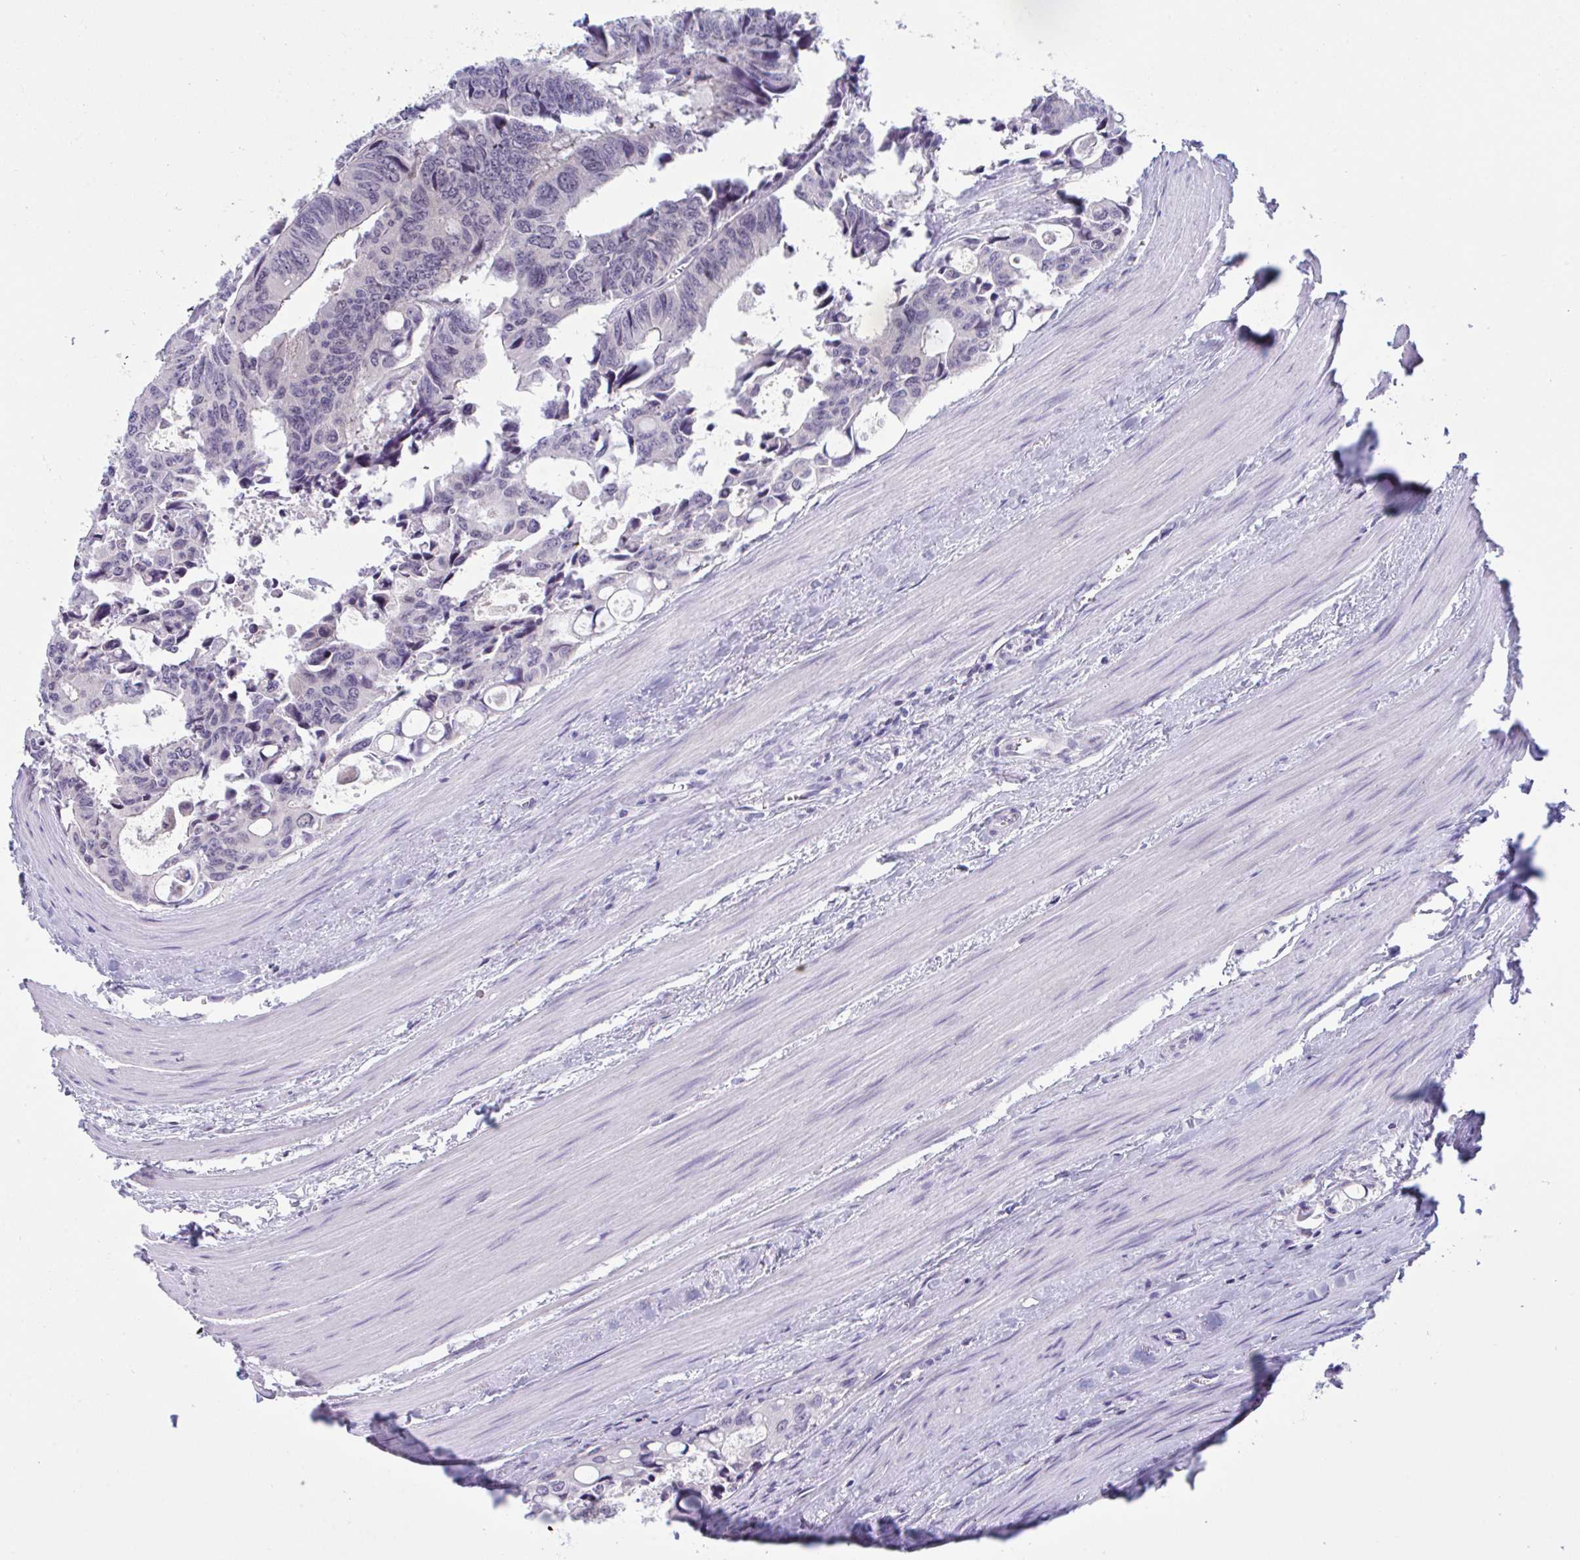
{"staining": {"intensity": "negative", "quantity": "none", "location": "none"}, "tissue": "colorectal cancer", "cell_type": "Tumor cells", "image_type": "cancer", "snomed": [{"axis": "morphology", "description": "Adenocarcinoma, NOS"}, {"axis": "topography", "description": "Rectum"}], "caption": "A micrograph of adenocarcinoma (colorectal) stained for a protein shows no brown staining in tumor cells.", "gene": "SNX11", "patient": {"sex": "male", "age": 76}}